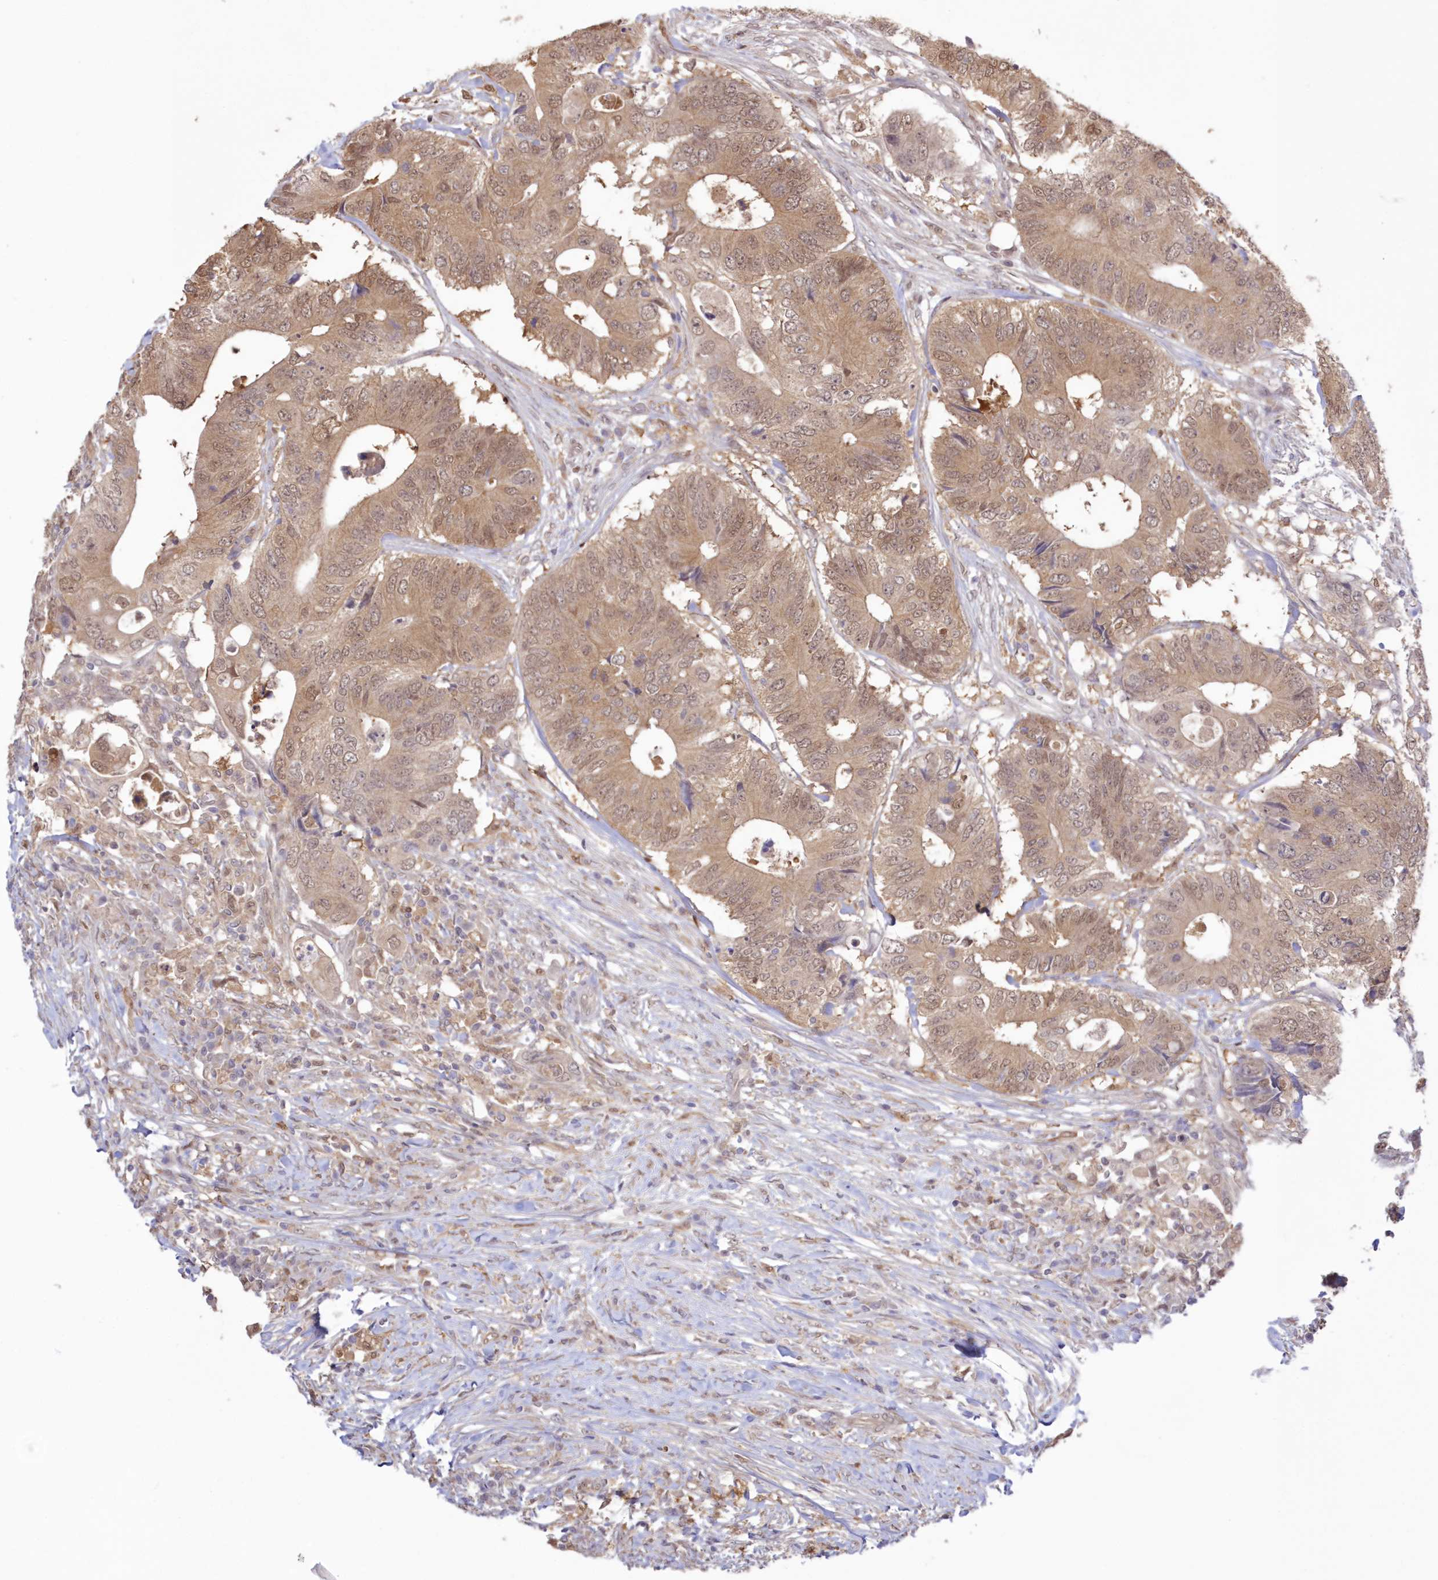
{"staining": {"intensity": "moderate", "quantity": ">75%", "location": "cytoplasmic/membranous,nuclear"}, "tissue": "colorectal cancer", "cell_type": "Tumor cells", "image_type": "cancer", "snomed": [{"axis": "morphology", "description": "Adenocarcinoma, NOS"}, {"axis": "topography", "description": "Colon"}], "caption": "Human colorectal cancer (adenocarcinoma) stained with a protein marker demonstrates moderate staining in tumor cells.", "gene": "RNPEP", "patient": {"sex": "male", "age": 71}}